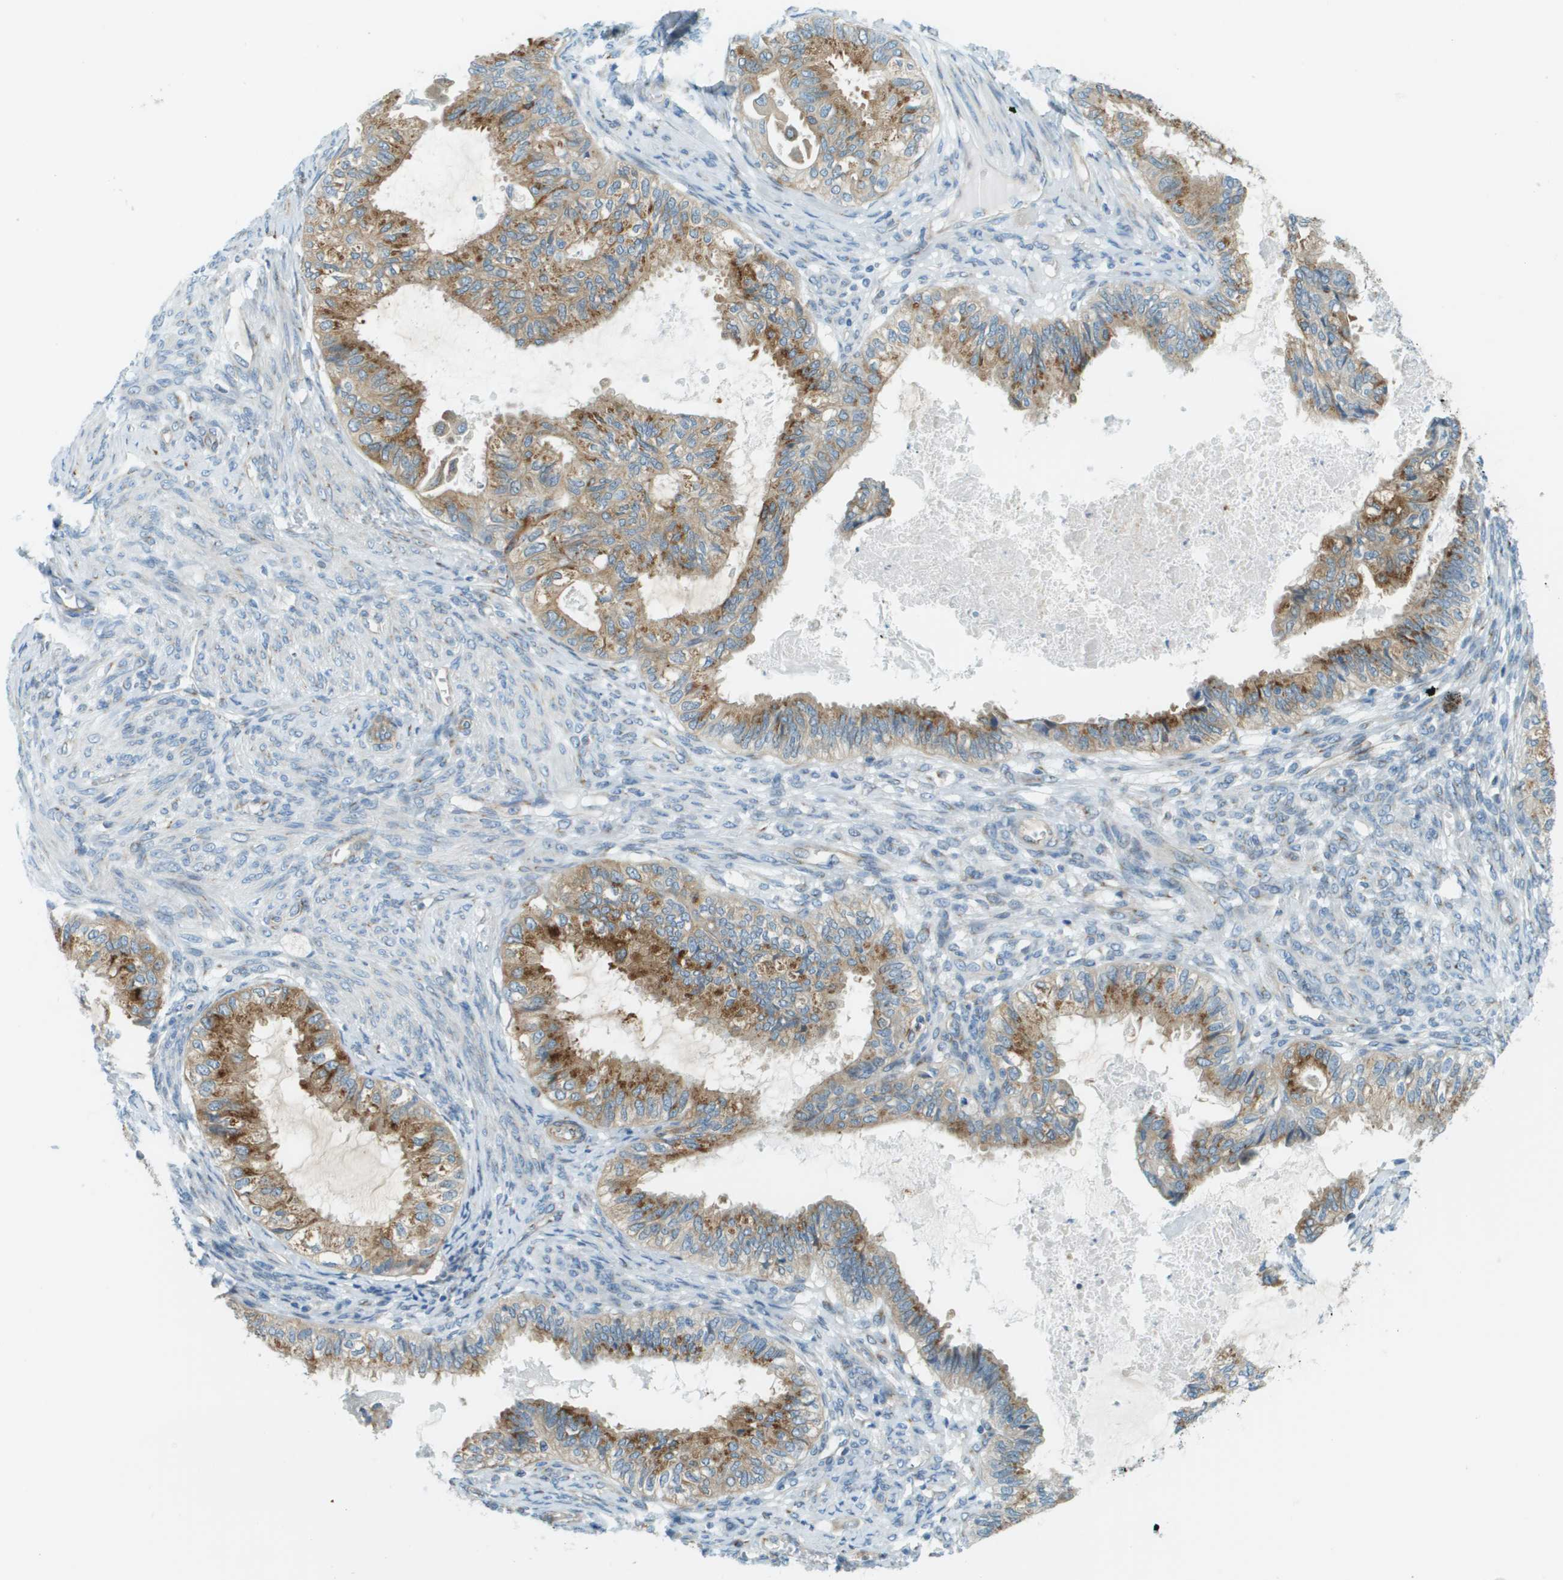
{"staining": {"intensity": "moderate", "quantity": ">75%", "location": "cytoplasmic/membranous"}, "tissue": "cervical cancer", "cell_type": "Tumor cells", "image_type": "cancer", "snomed": [{"axis": "morphology", "description": "Normal tissue, NOS"}, {"axis": "morphology", "description": "Adenocarcinoma, NOS"}, {"axis": "topography", "description": "Cervix"}, {"axis": "topography", "description": "Endometrium"}], "caption": "Moderate cytoplasmic/membranous expression is identified in about >75% of tumor cells in cervical cancer.", "gene": "ACBD3", "patient": {"sex": "female", "age": 86}}